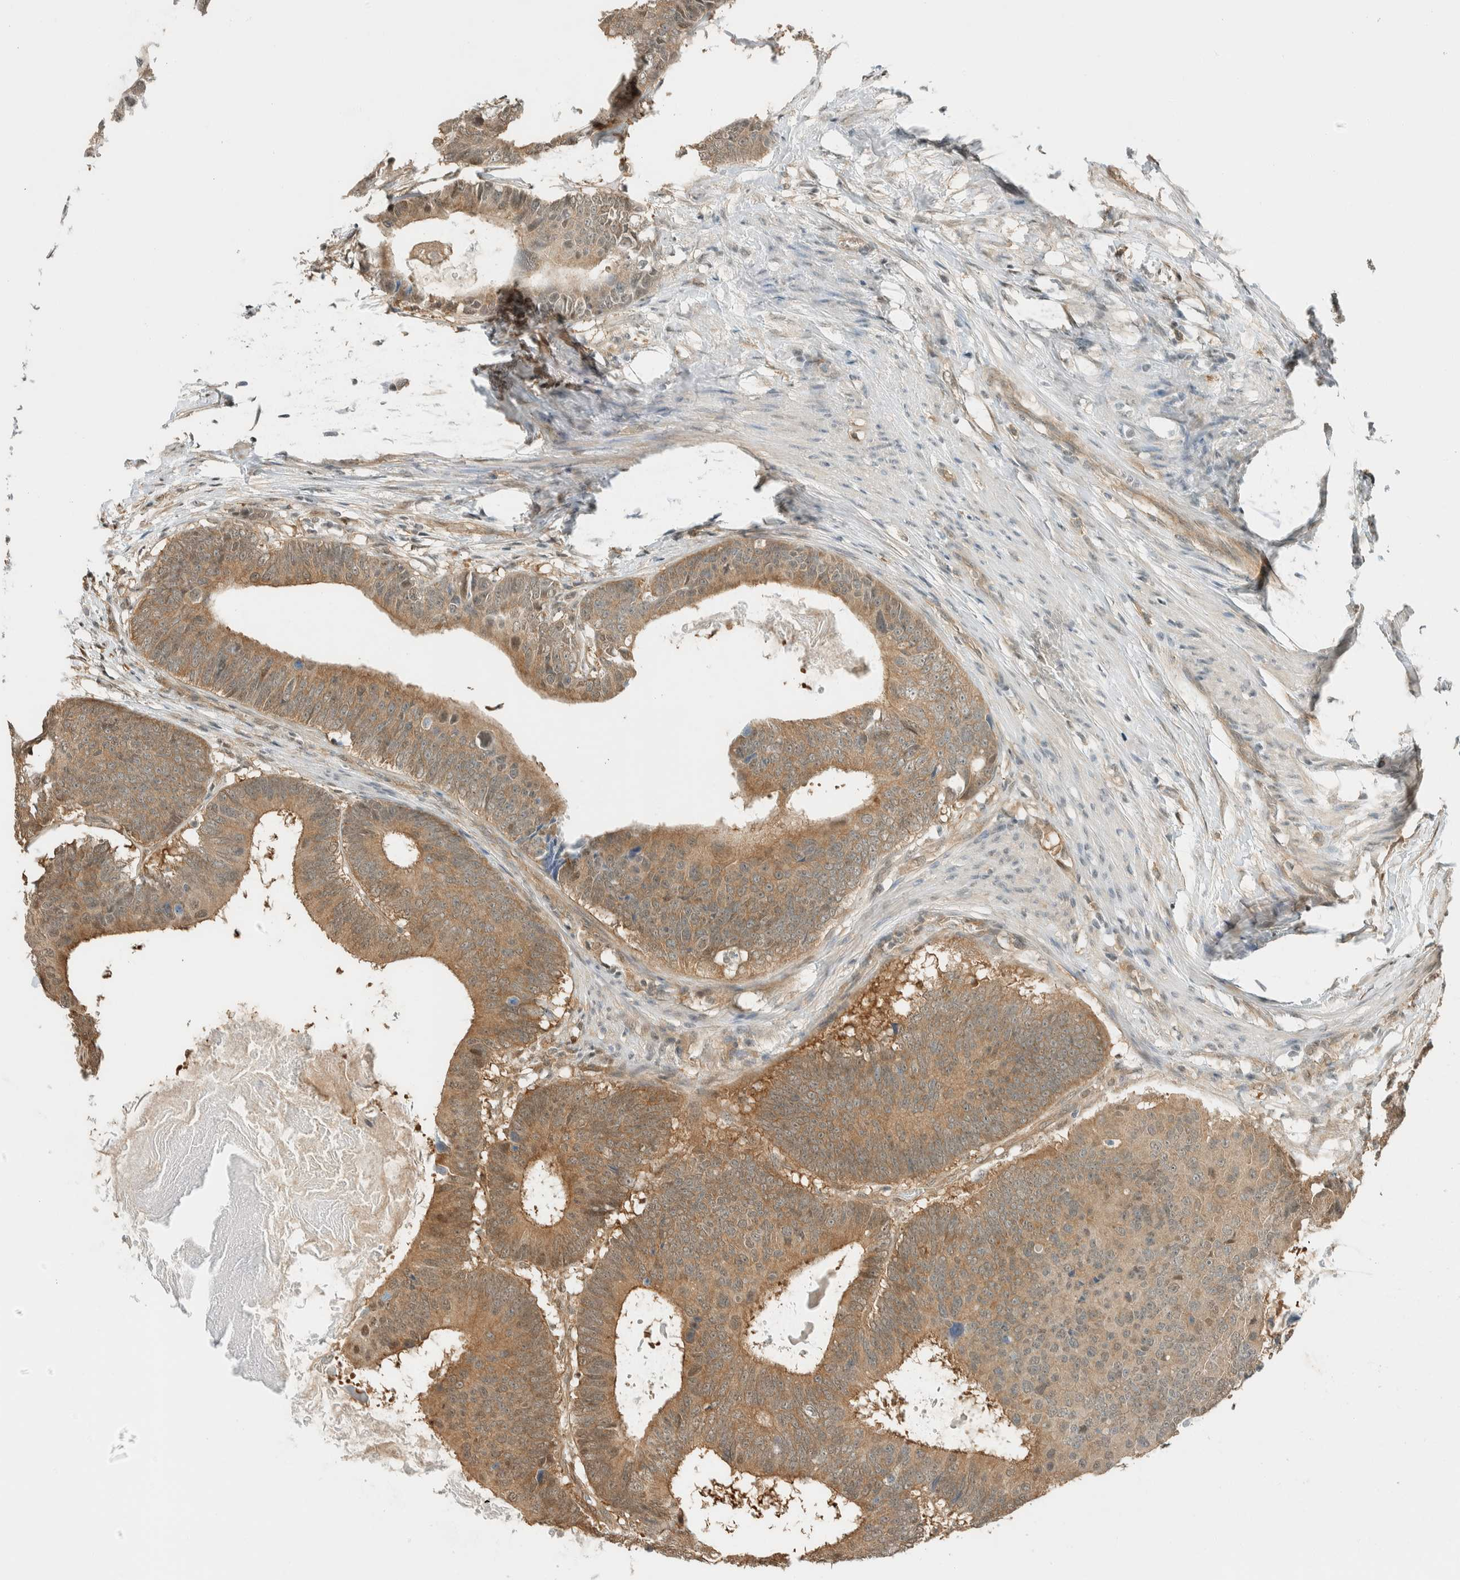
{"staining": {"intensity": "moderate", "quantity": ">75%", "location": "cytoplasmic/membranous"}, "tissue": "colorectal cancer", "cell_type": "Tumor cells", "image_type": "cancer", "snomed": [{"axis": "morphology", "description": "Adenocarcinoma, NOS"}, {"axis": "topography", "description": "Colon"}], "caption": "IHC photomicrograph of human colorectal cancer stained for a protein (brown), which exhibits medium levels of moderate cytoplasmic/membranous expression in approximately >75% of tumor cells.", "gene": "NIBAN2", "patient": {"sex": "male", "age": 56}}